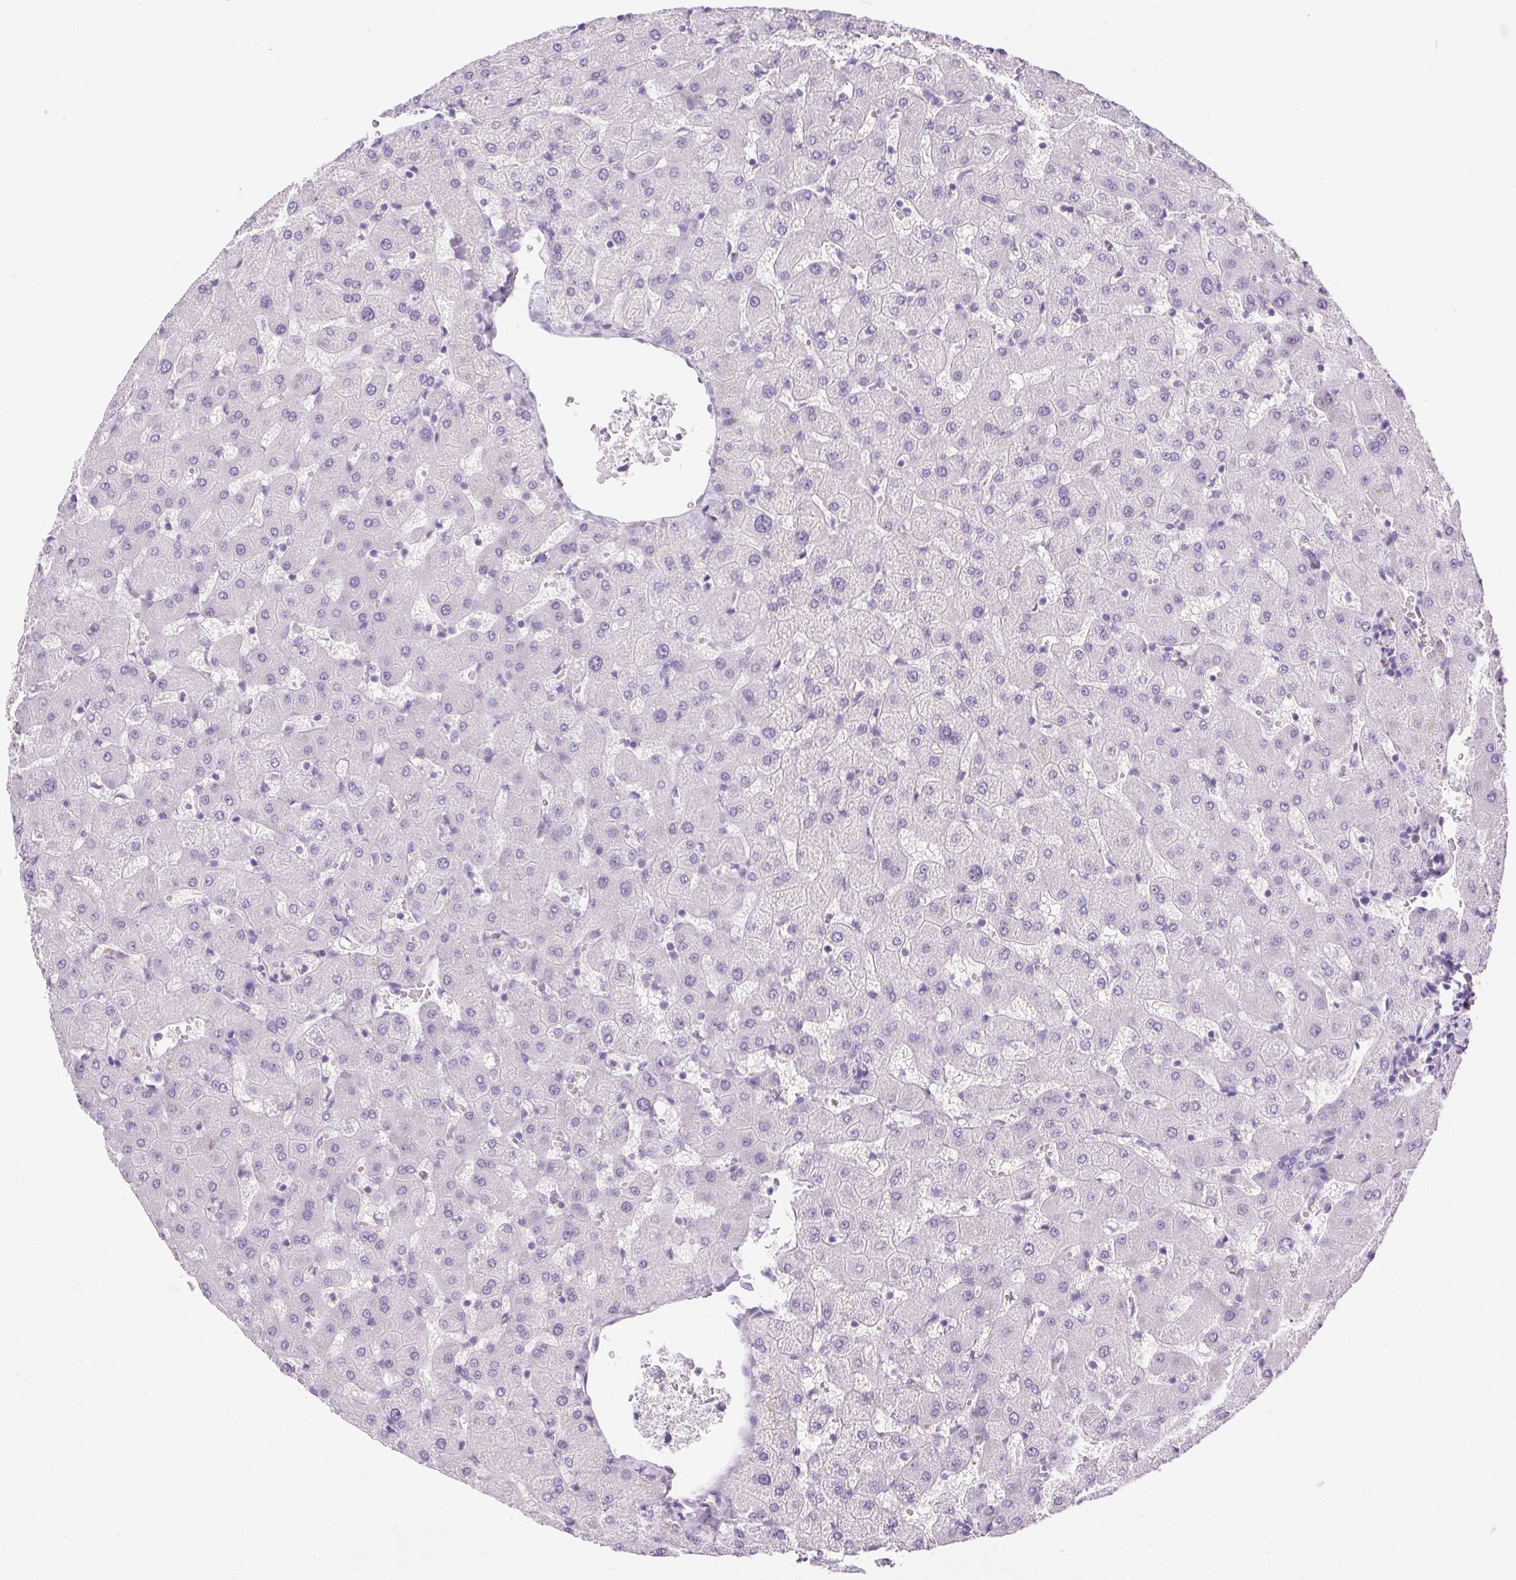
{"staining": {"intensity": "negative", "quantity": "none", "location": "none"}, "tissue": "liver", "cell_type": "Cholangiocytes", "image_type": "normal", "snomed": [{"axis": "morphology", "description": "Normal tissue, NOS"}, {"axis": "topography", "description": "Liver"}], "caption": "High magnification brightfield microscopy of unremarkable liver stained with DAB (3,3'-diaminobenzidine) (brown) and counterstained with hematoxylin (blue): cholangiocytes show no significant staining. (IHC, brightfield microscopy, high magnification).", "gene": "C20orf85", "patient": {"sex": "female", "age": 63}}